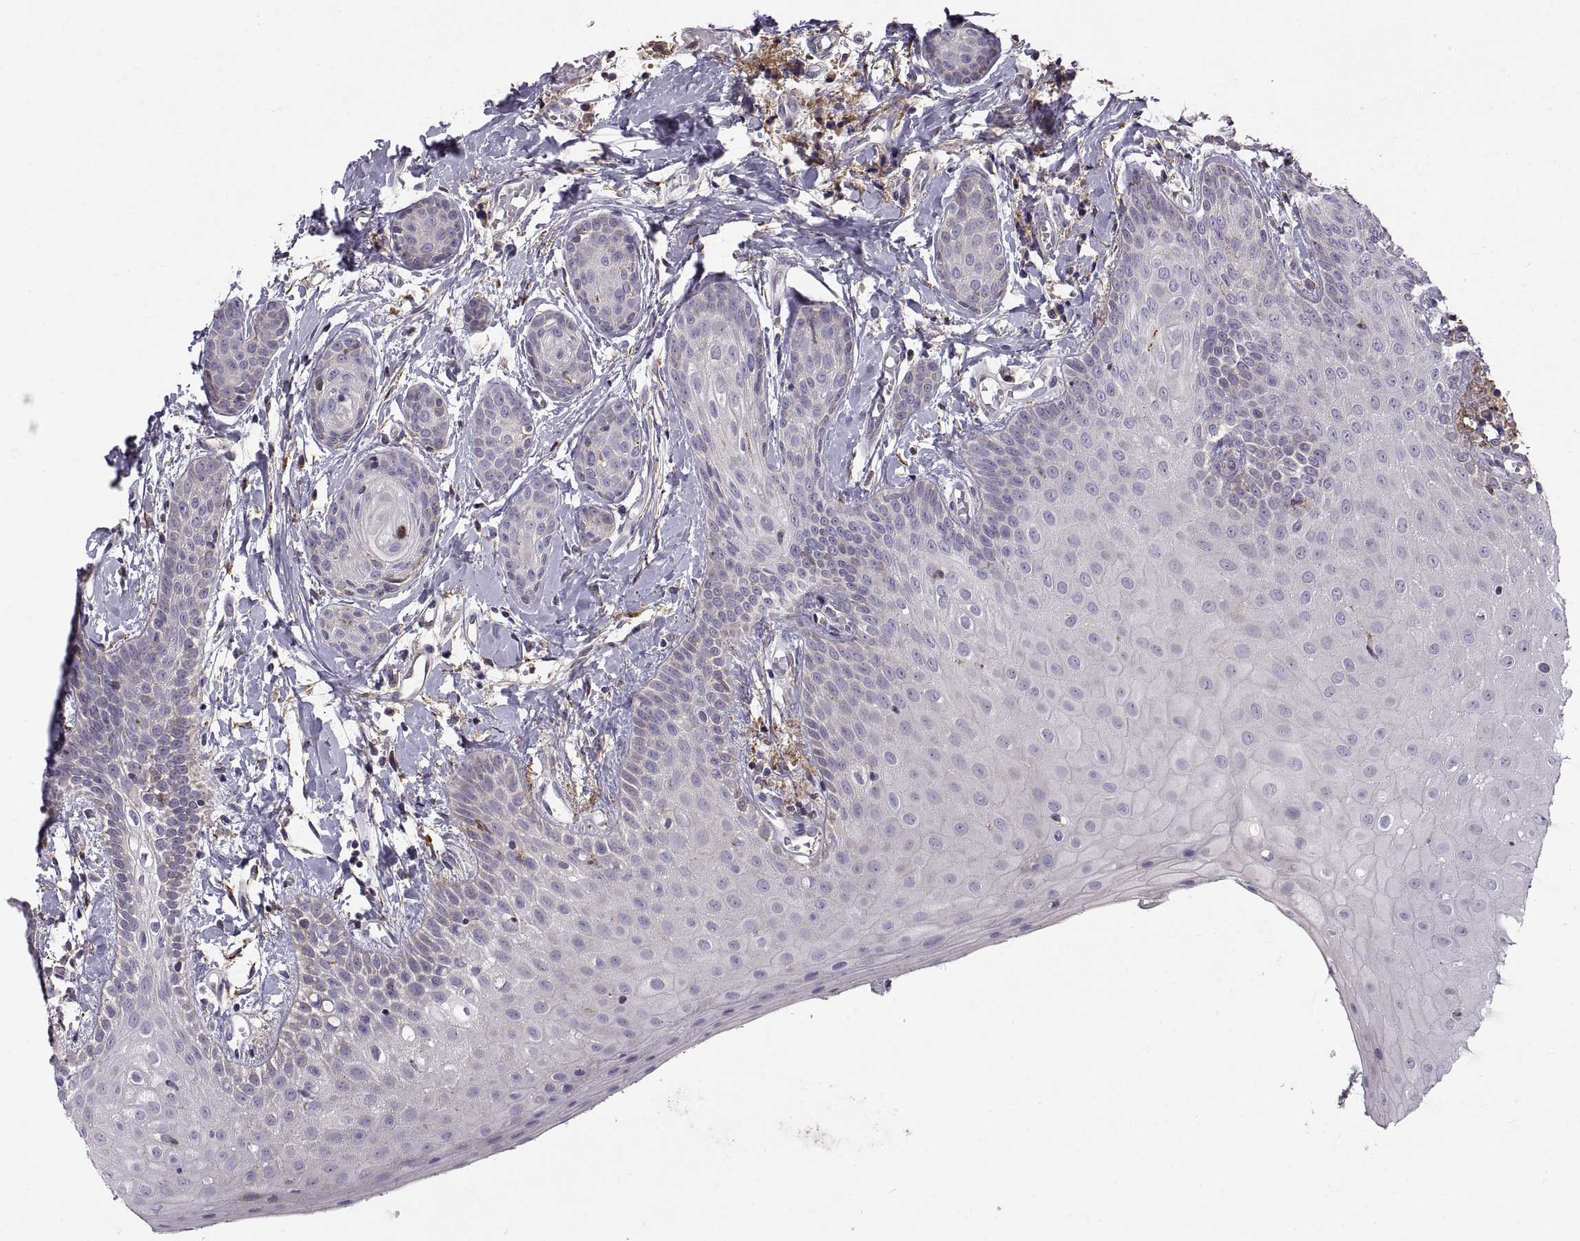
{"staining": {"intensity": "negative", "quantity": "none", "location": "none"}, "tissue": "head and neck cancer", "cell_type": "Tumor cells", "image_type": "cancer", "snomed": [{"axis": "morphology", "description": "Normal tissue, NOS"}, {"axis": "morphology", "description": "Squamous cell carcinoma, NOS"}, {"axis": "topography", "description": "Oral tissue"}, {"axis": "topography", "description": "Salivary gland"}, {"axis": "topography", "description": "Head-Neck"}], "caption": "A micrograph of human head and neck squamous cell carcinoma is negative for staining in tumor cells.", "gene": "PLEKHB2", "patient": {"sex": "female", "age": 62}}